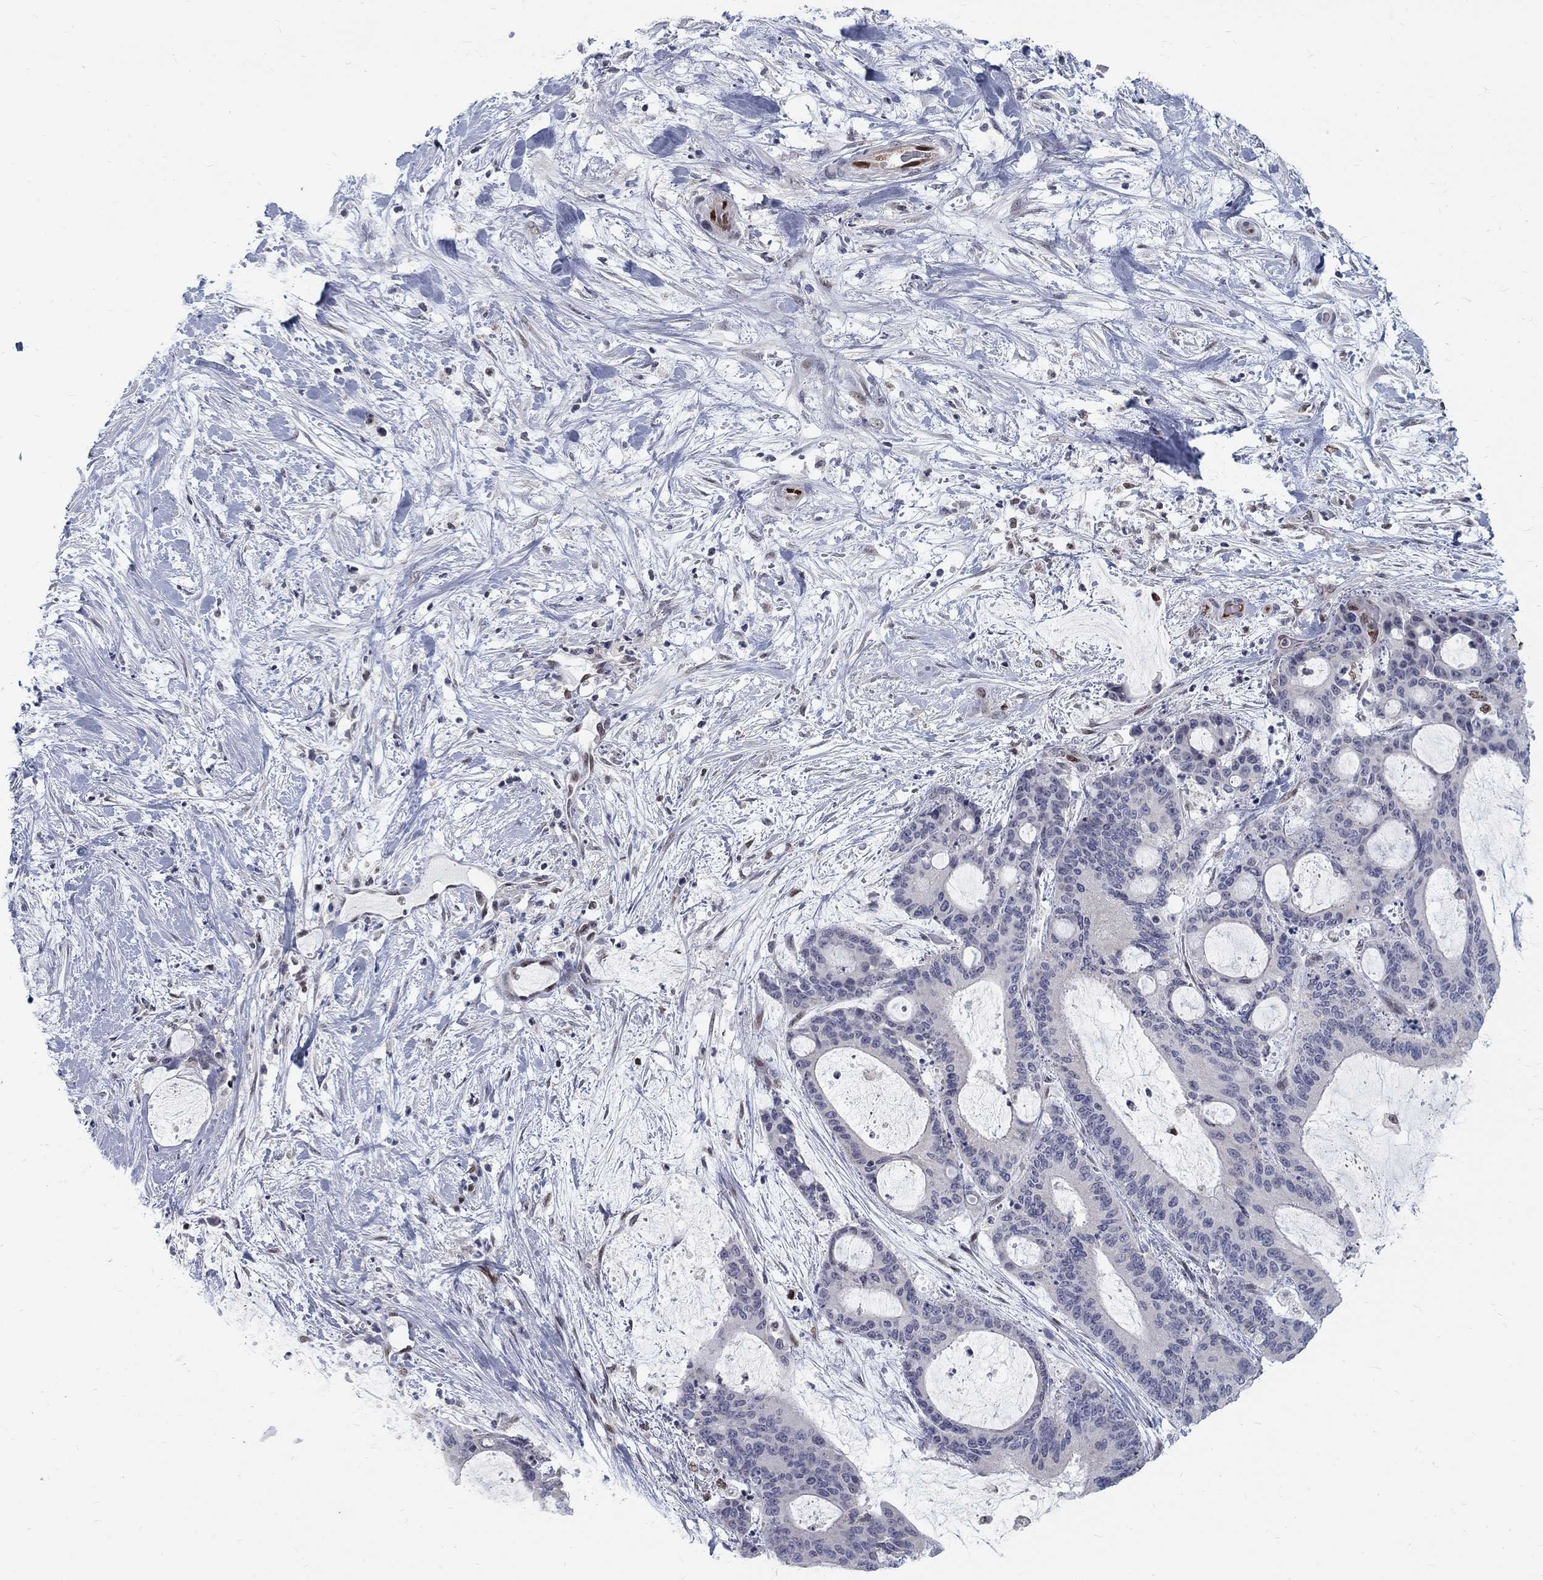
{"staining": {"intensity": "negative", "quantity": "none", "location": "none"}, "tissue": "liver cancer", "cell_type": "Tumor cells", "image_type": "cancer", "snomed": [{"axis": "morphology", "description": "Normal tissue, NOS"}, {"axis": "morphology", "description": "Cholangiocarcinoma"}, {"axis": "topography", "description": "Liver"}, {"axis": "topography", "description": "Peripheral nerve tissue"}], "caption": "The immunohistochemistry image has no significant staining in tumor cells of liver cancer tissue. The staining was performed using DAB (3,3'-diaminobenzidine) to visualize the protein expression in brown, while the nuclei were stained in blue with hematoxylin (Magnification: 20x).", "gene": "GCFC2", "patient": {"sex": "female", "age": 73}}